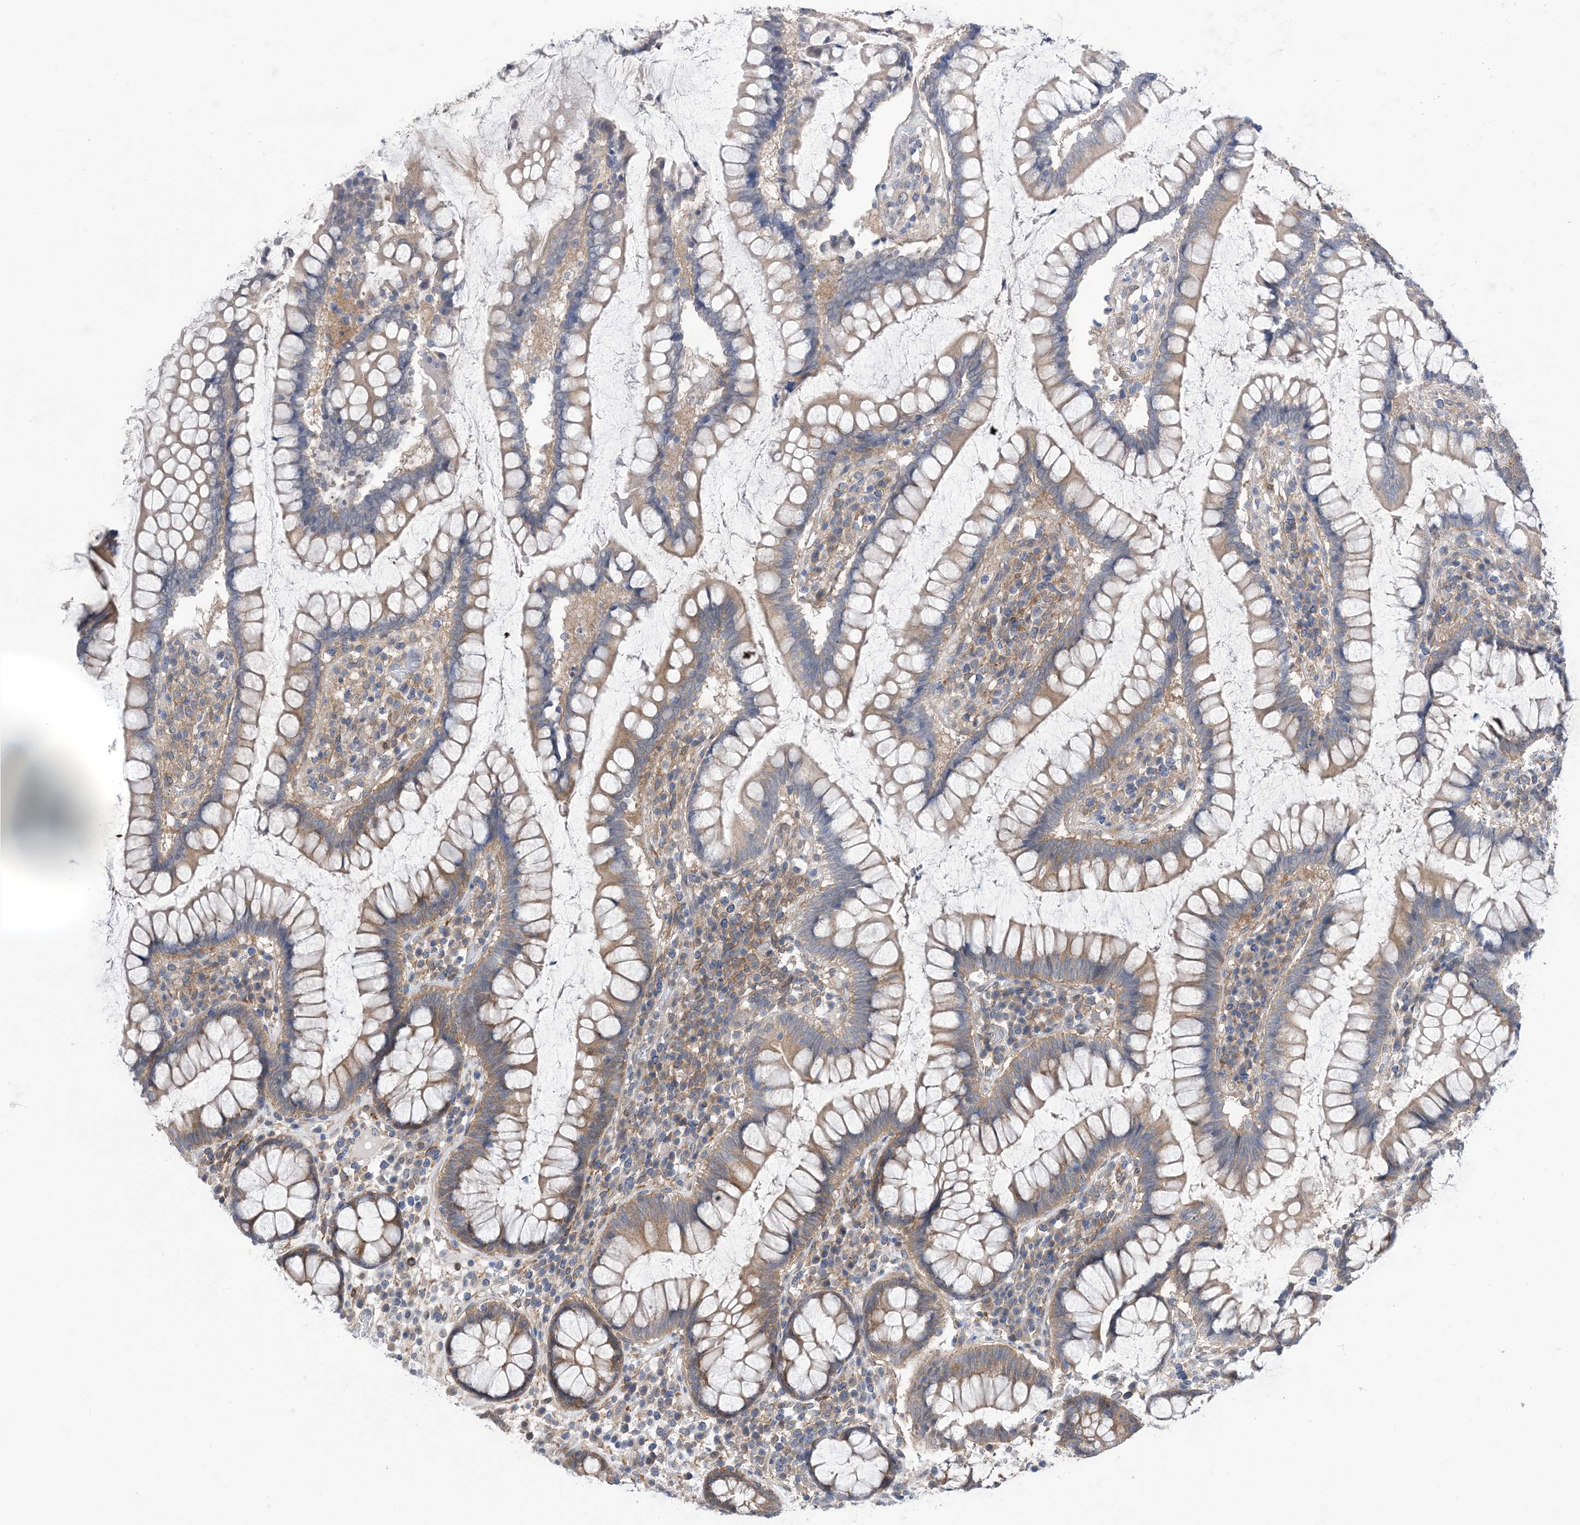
{"staining": {"intensity": "weak", "quantity": ">75%", "location": "cytoplasmic/membranous"}, "tissue": "colon", "cell_type": "Endothelial cells", "image_type": "normal", "snomed": [{"axis": "morphology", "description": "Normal tissue, NOS"}, {"axis": "topography", "description": "Colon"}], "caption": "Weak cytoplasmic/membranous positivity for a protein is appreciated in approximately >75% of endothelial cells of benign colon using immunohistochemistry.", "gene": "EHBP1", "patient": {"sex": "female", "age": 79}}